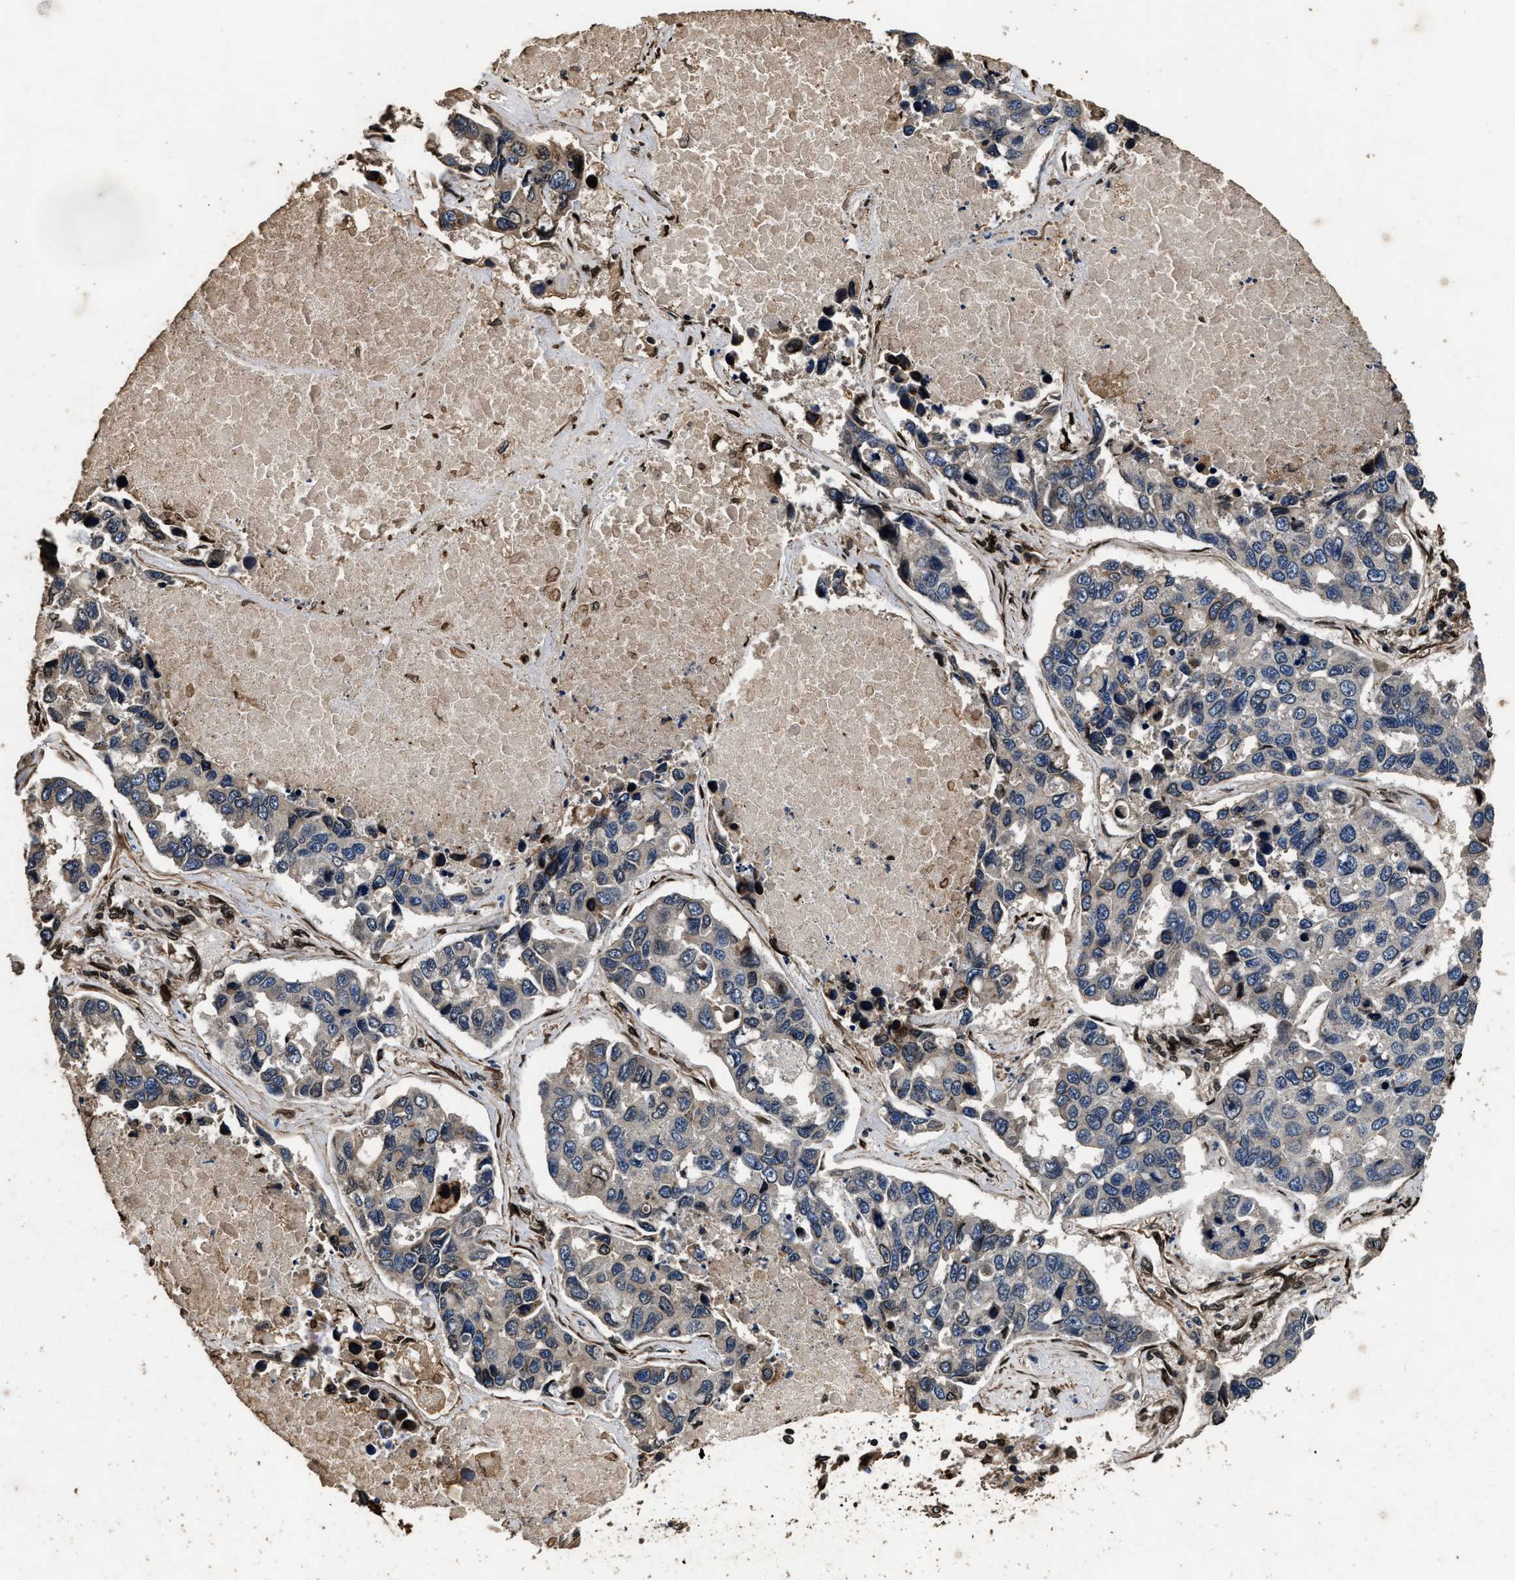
{"staining": {"intensity": "weak", "quantity": "25%-75%", "location": "cytoplasmic/membranous"}, "tissue": "lung cancer", "cell_type": "Tumor cells", "image_type": "cancer", "snomed": [{"axis": "morphology", "description": "Adenocarcinoma, NOS"}, {"axis": "topography", "description": "Lung"}], "caption": "Protein expression analysis of lung cancer (adenocarcinoma) demonstrates weak cytoplasmic/membranous positivity in approximately 25%-75% of tumor cells.", "gene": "ACCS", "patient": {"sex": "male", "age": 64}}